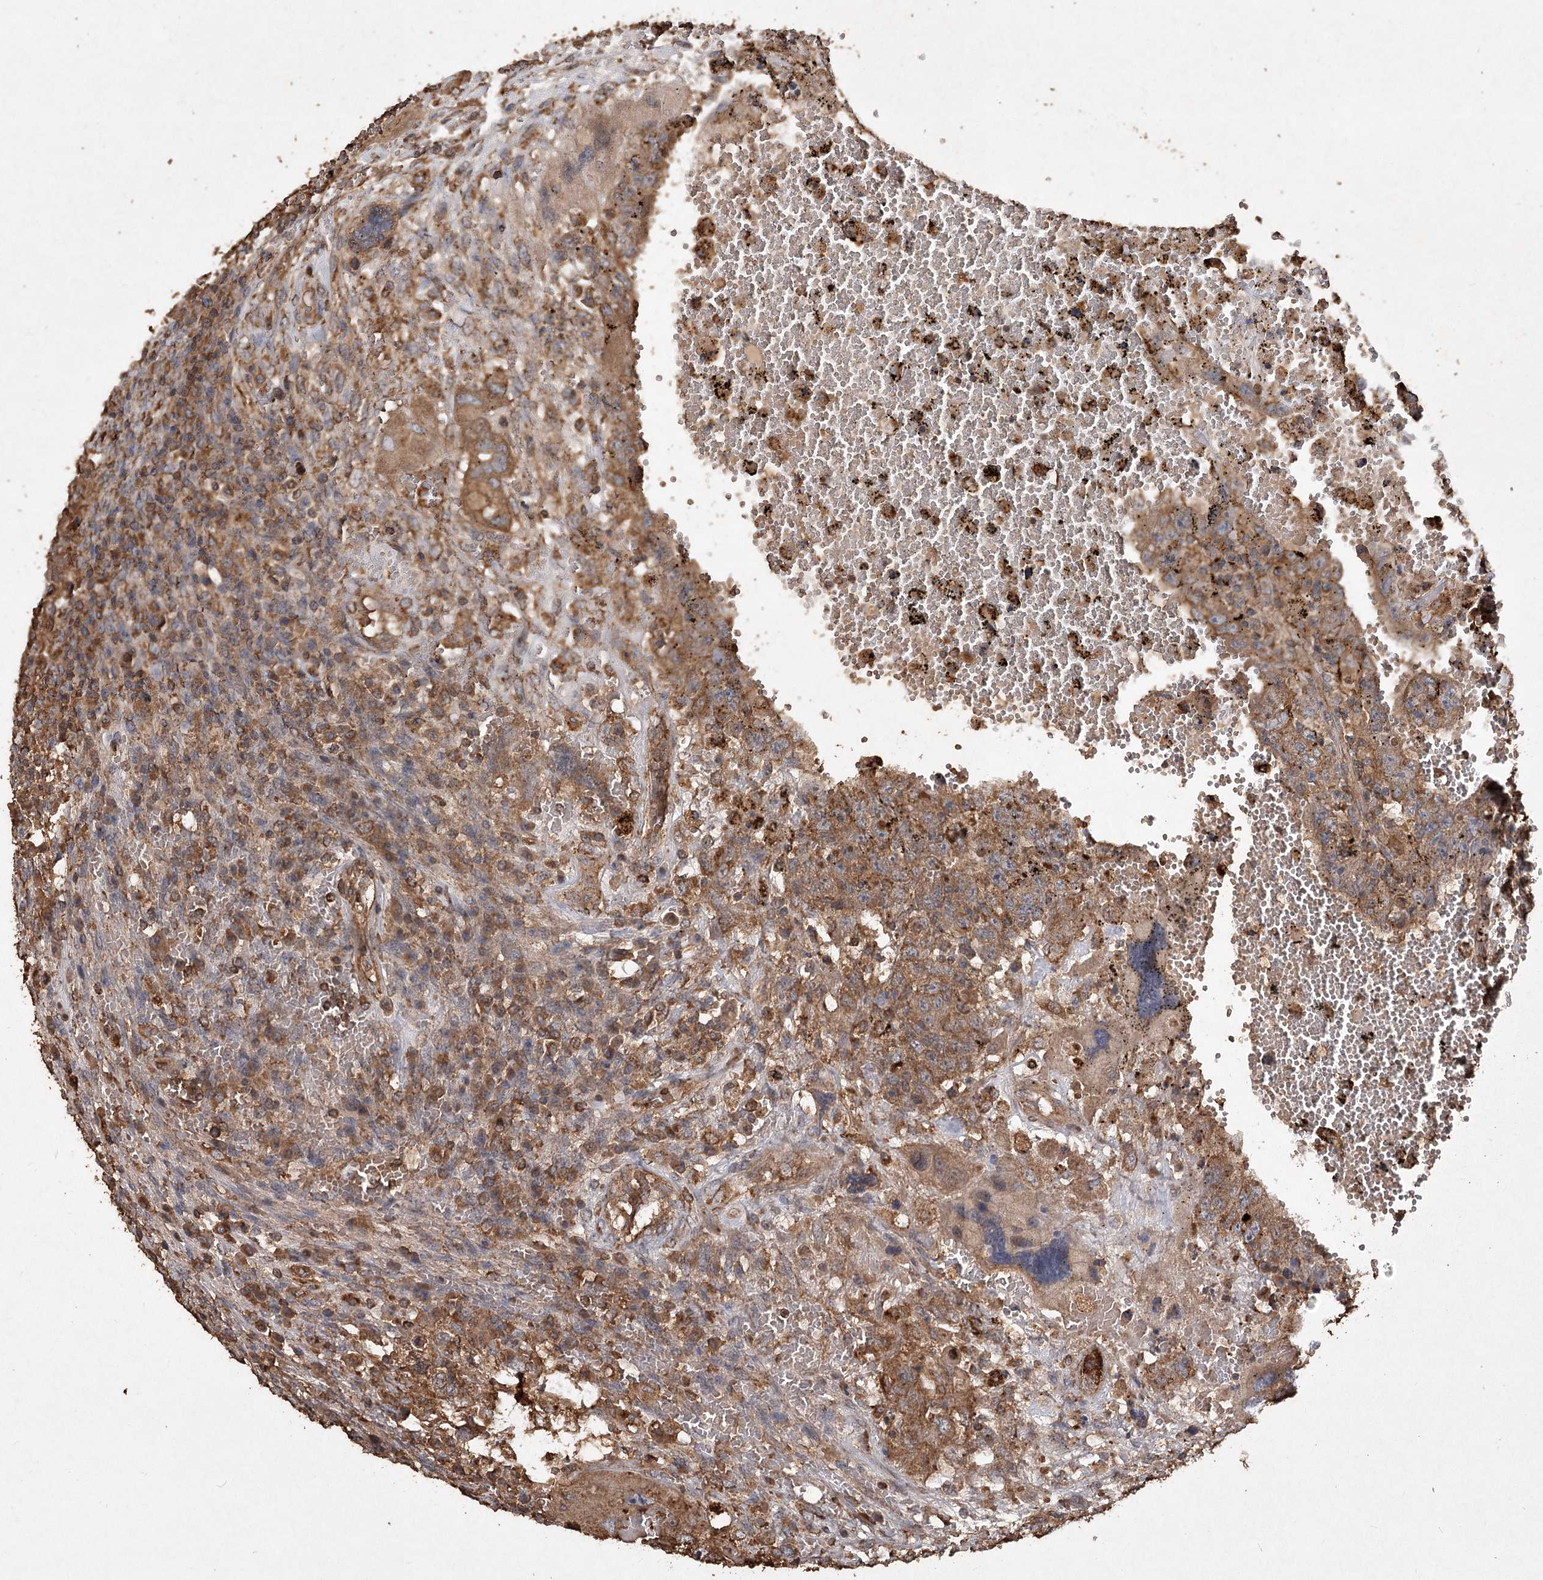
{"staining": {"intensity": "moderate", "quantity": ">75%", "location": "cytoplasmic/membranous"}, "tissue": "testis cancer", "cell_type": "Tumor cells", "image_type": "cancer", "snomed": [{"axis": "morphology", "description": "Carcinoma, Embryonal, NOS"}, {"axis": "topography", "description": "Testis"}], "caption": "A brown stain labels moderate cytoplasmic/membranous positivity of a protein in human testis cancer tumor cells.", "gene": "PIK3C2A", "patient": {"sex": "male", "age": 26}}